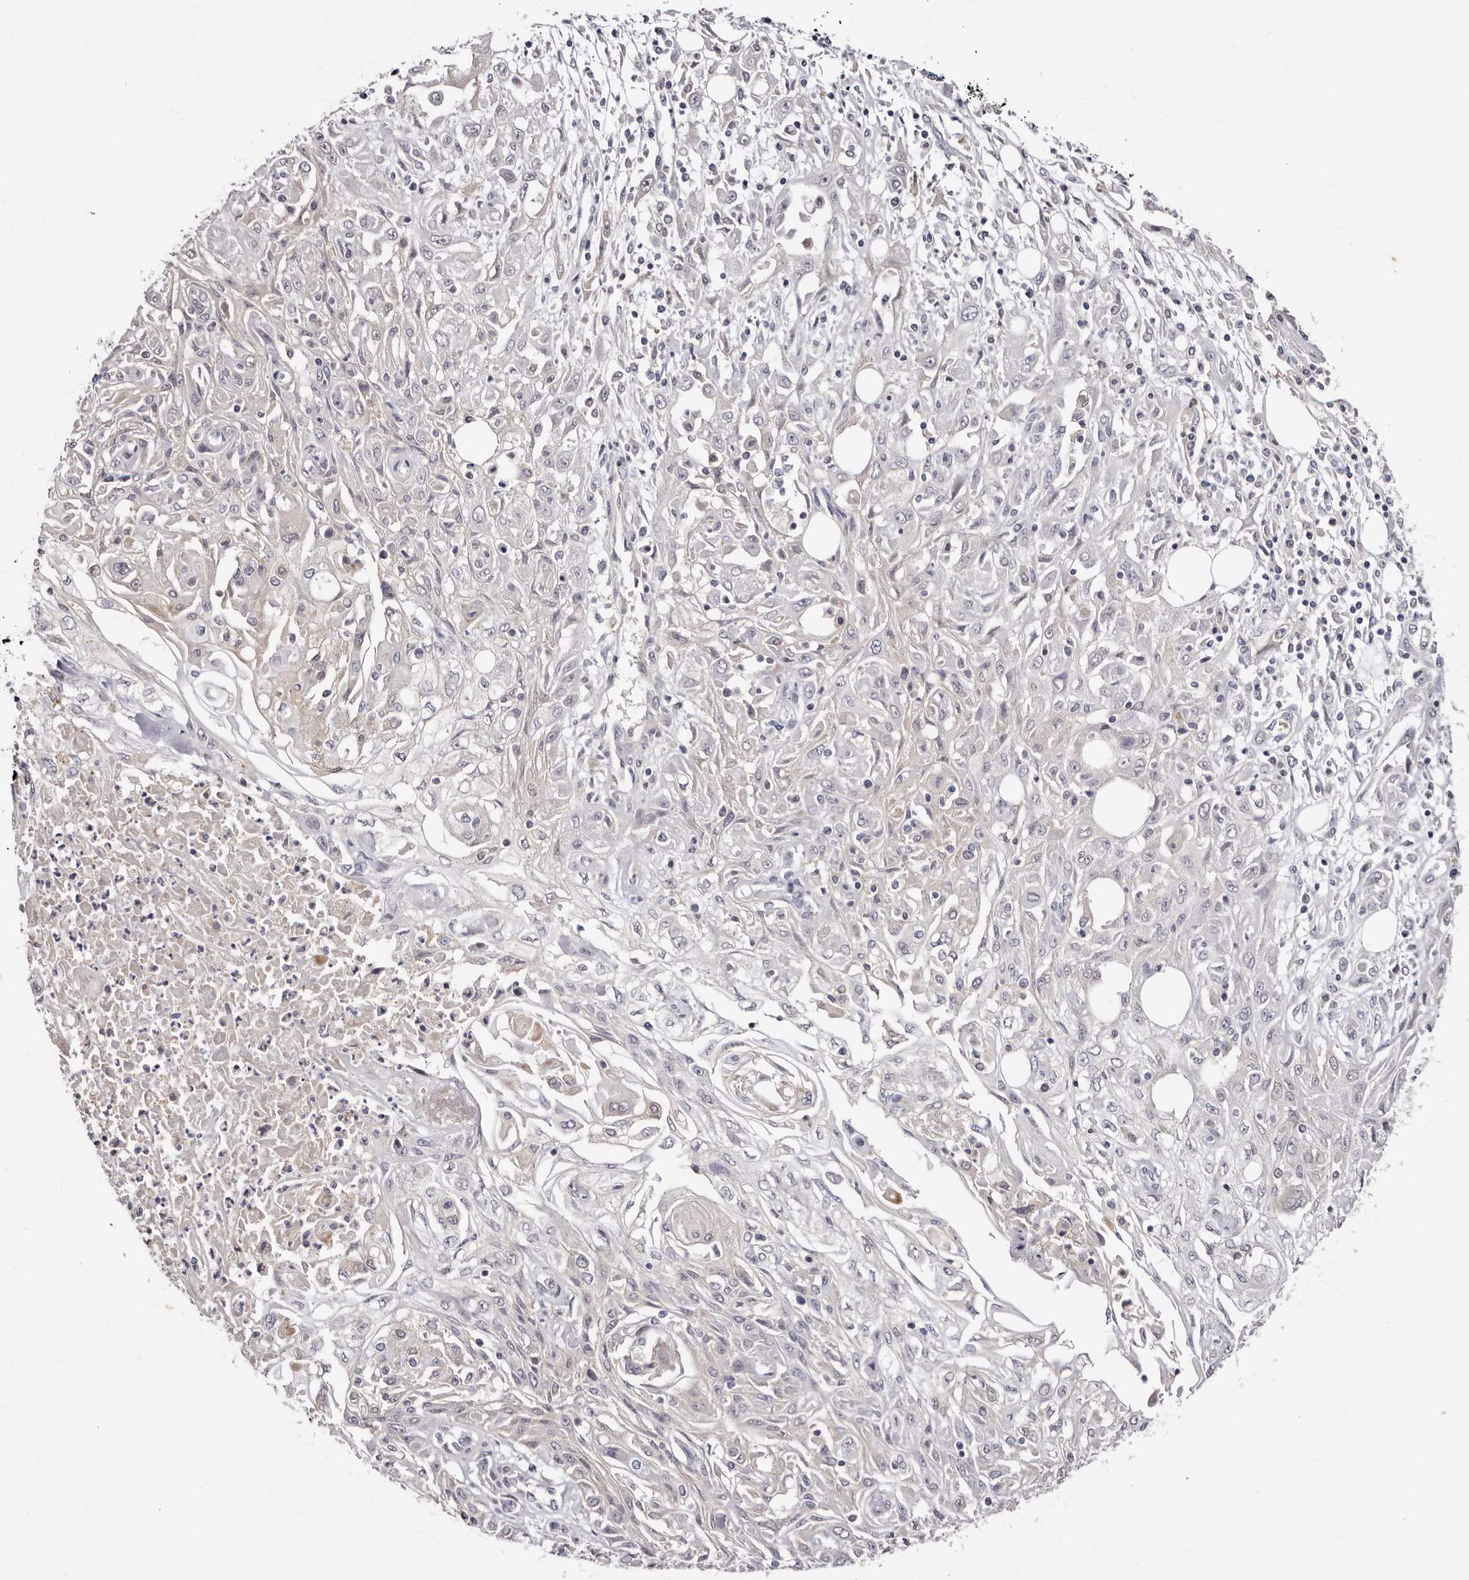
{"staining": {"intensity": "negative", "quantity": "none", "location": "none"}, "tissue": "skin cancer", "cell_type": "Tumor cells", "image_type": "cancer", "snomed": [{"axis": "morphology", "description": "Squamous cell carcinoma, NOS"}, {"axis": "morphology", "description": "Squamous cell carcinoma, metastatic, NOS"}, {"axis": "topography", "description": "Skin"}, {"axis": "topography", "description": "Lymph node"}], "caption": "A high-resolution micrograph shows immunohistochemistry (IHC) staining of skin cancer, which exhibits no significant expression in tumor cells.", "gene": "LMLN", "patient": {"sex": "male", "age": 75}}